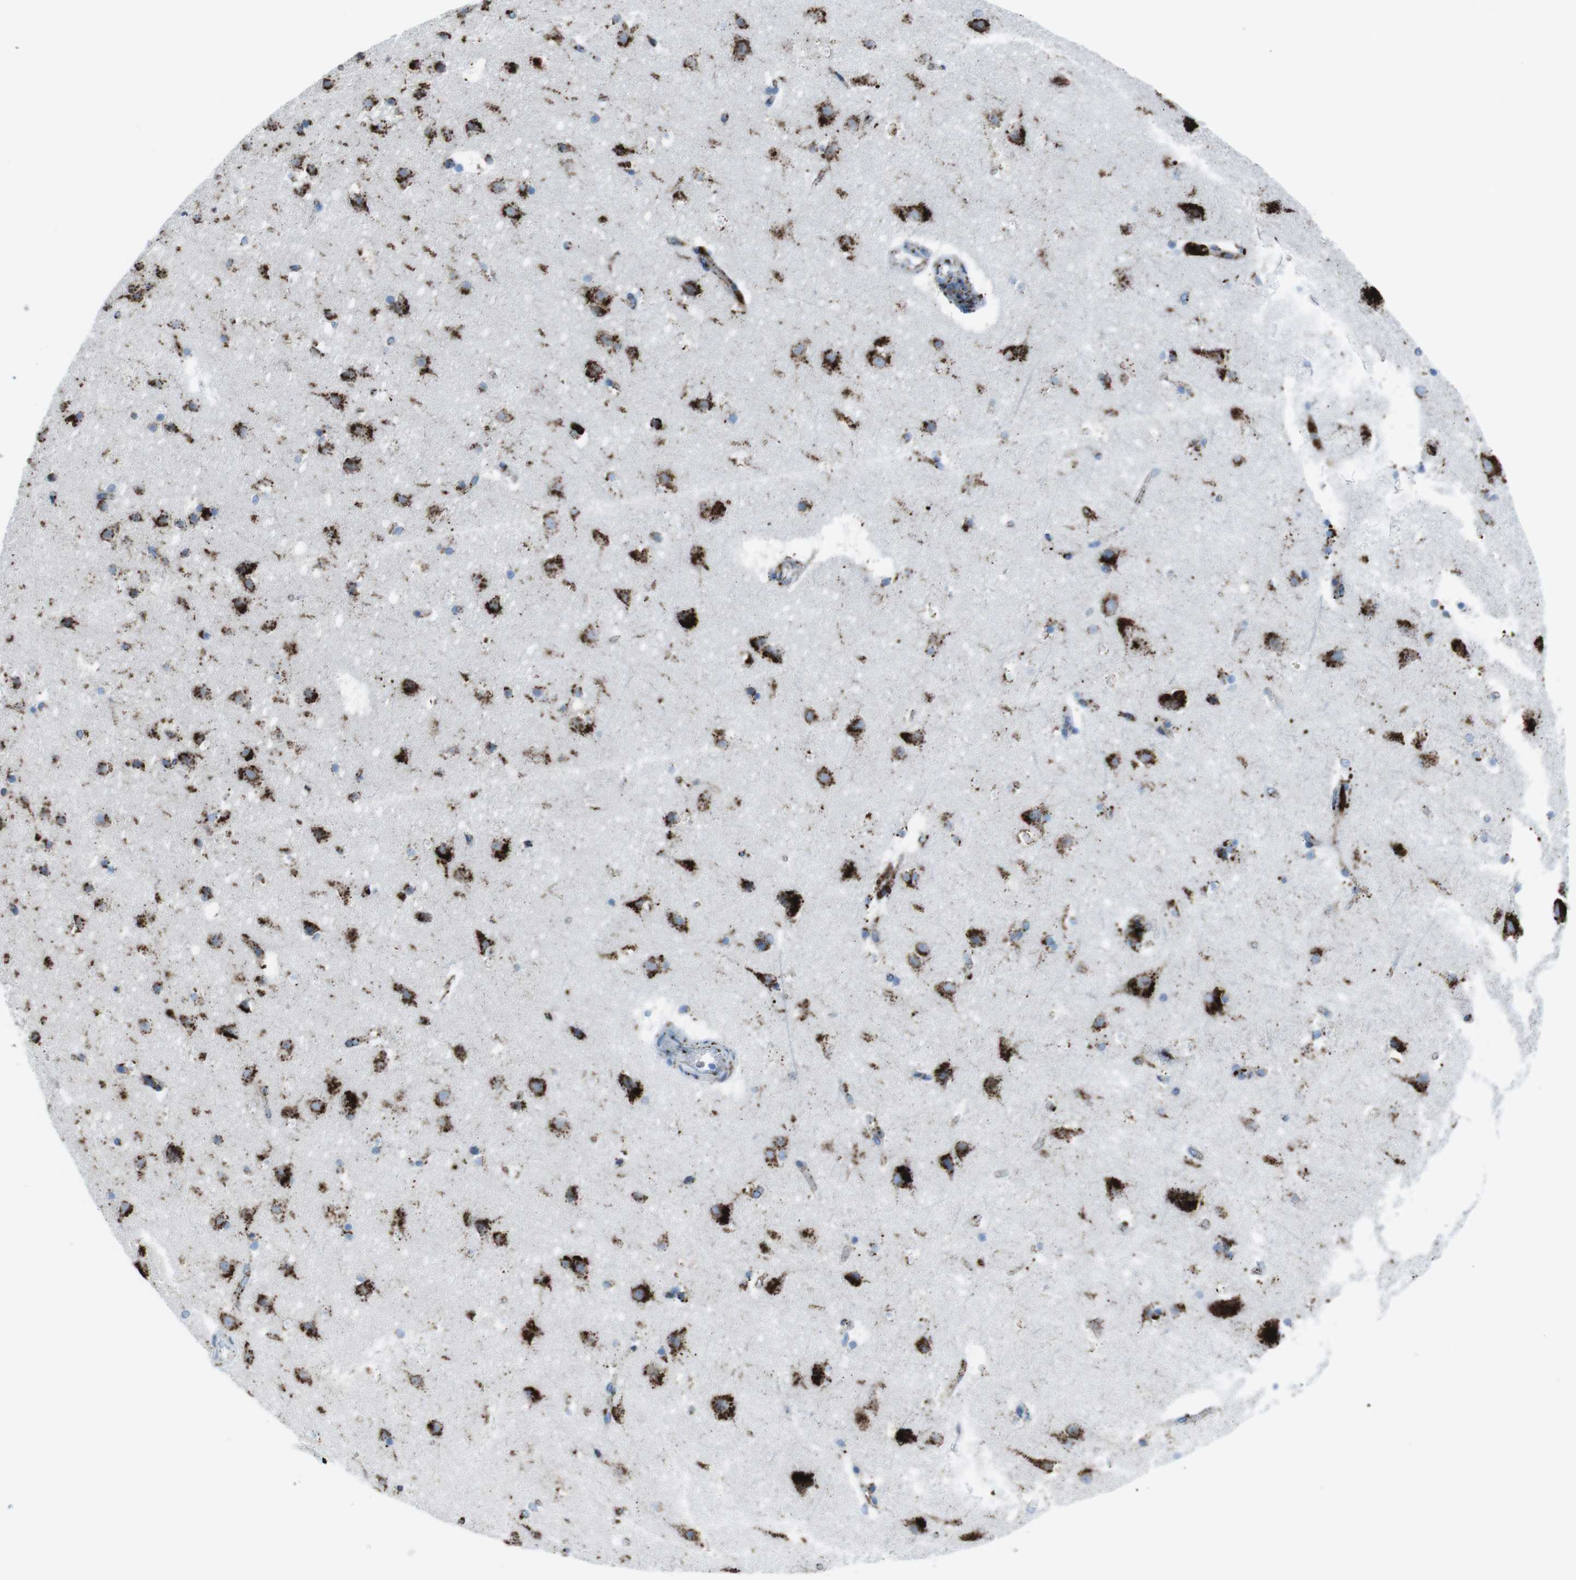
{"staining": {"intensity": "moderate", "quantity": ">75%", "location": "cytoplasmic/membranous"}, "tissue": "cerebral cortex", "cell_type": "Endothelial cells", "image_type": "normal", "snomed": [{"axis": "morphology", "description": "Normal tissue, NOS"}, {"axis": "topography", "description": "Cerebral cortex"}], "caption": "Immunohistochemical staining of unremarkable human cerebral cortex shows >75% levels of moderate cytoplasmic/membranous protein expression in about >75% of endothelial cells.", "gene": "SCARB2", "patient": {"sex": "male", "age": 45}}